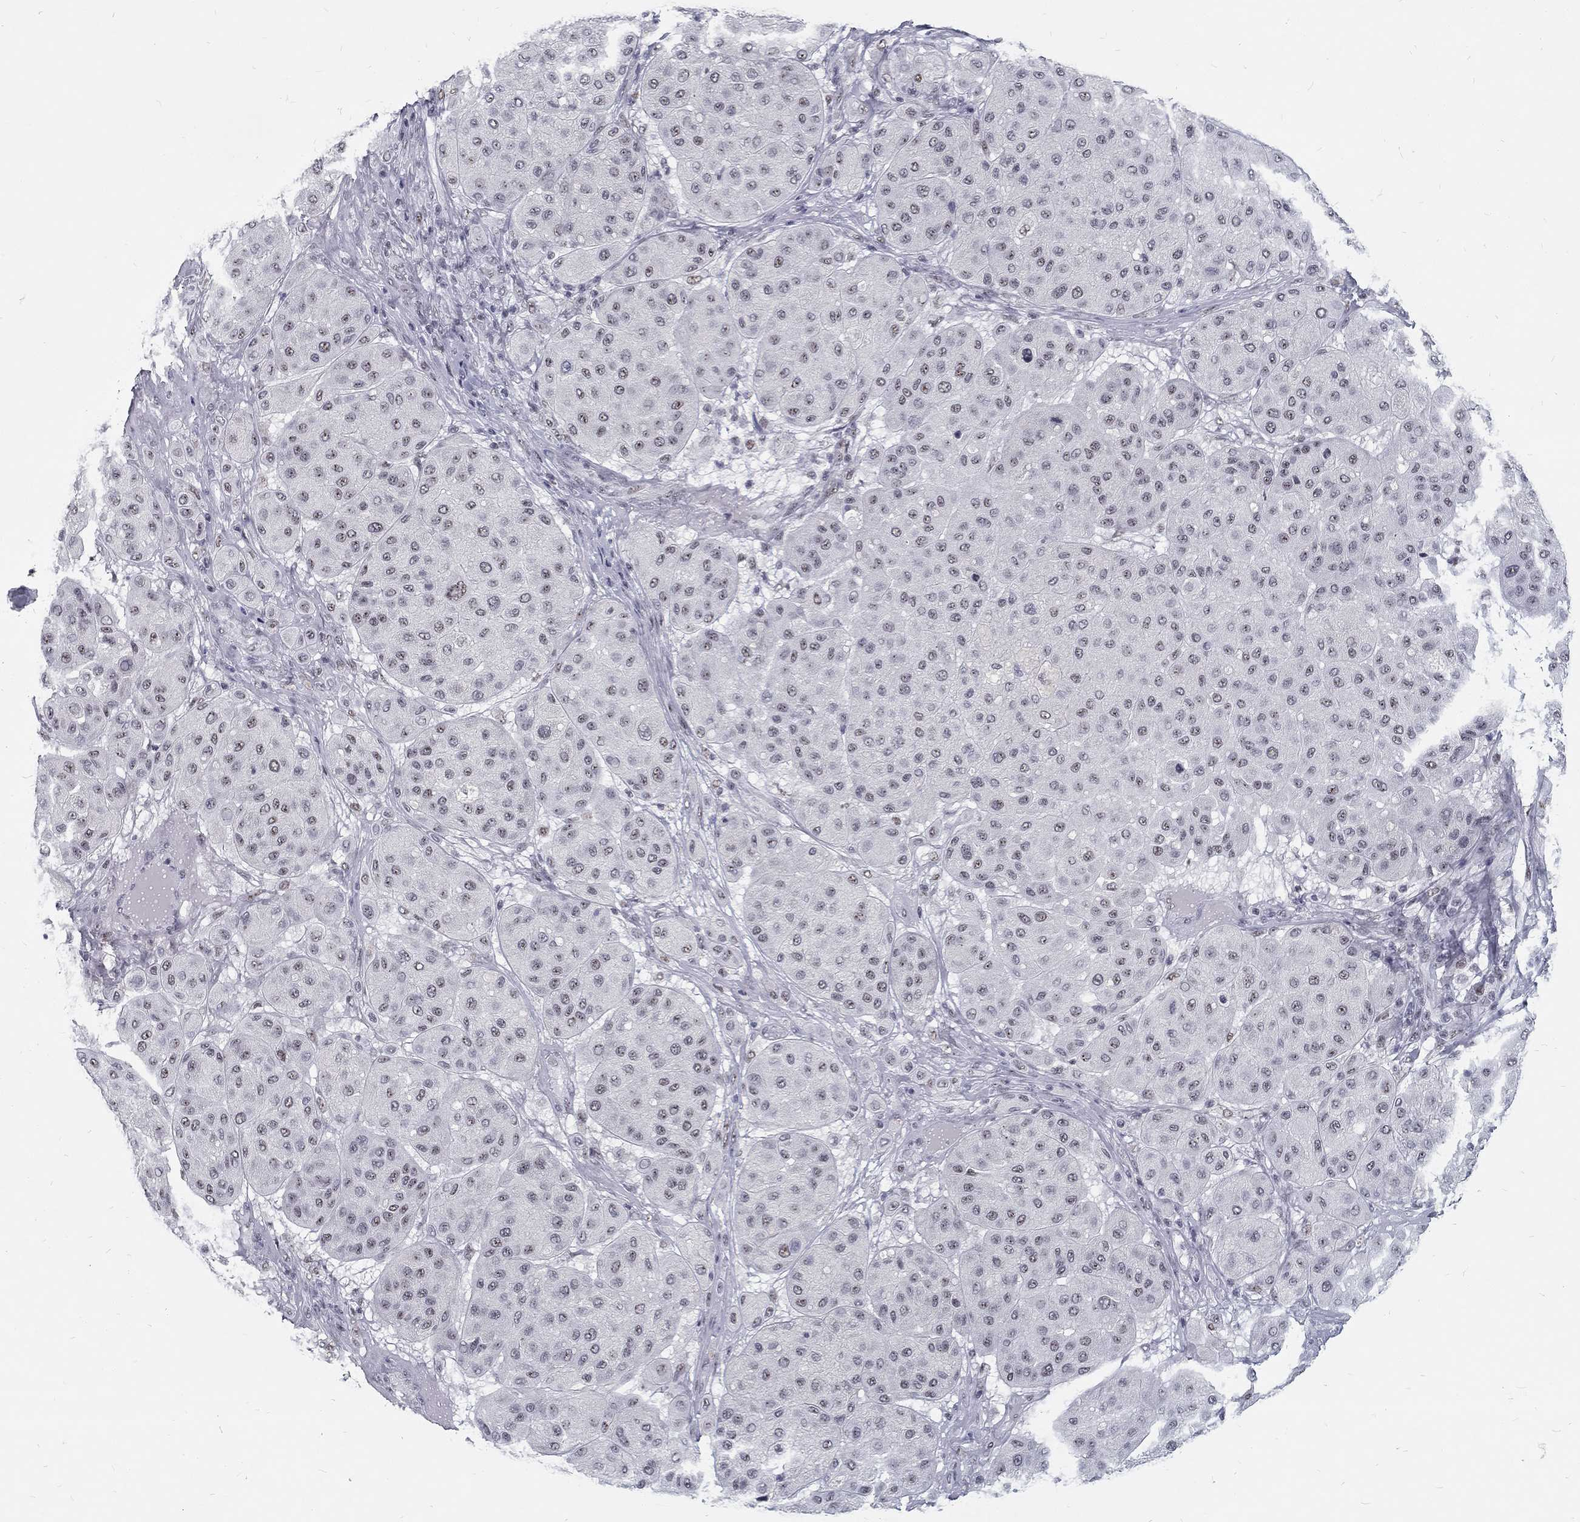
{"staining": {"intensity": "negative", "quantity": "none", "location": "none"}, "tissue": "melanoma", "cell_type": "Tumor cells", "image_type": "cancer", "snomed": [{"axis": "morphology", "description": "Malignant melanoma, Metastatic site"}, {"axis": "topography", "description": "Smooth muscle"}], "caption": "Malignant melanoma (metastatic site) was stained to show a protein in brown. There is no significant expression in tumor cells.", "gene": "SNORC", "patient": {"sex": "male", "age": 41}}